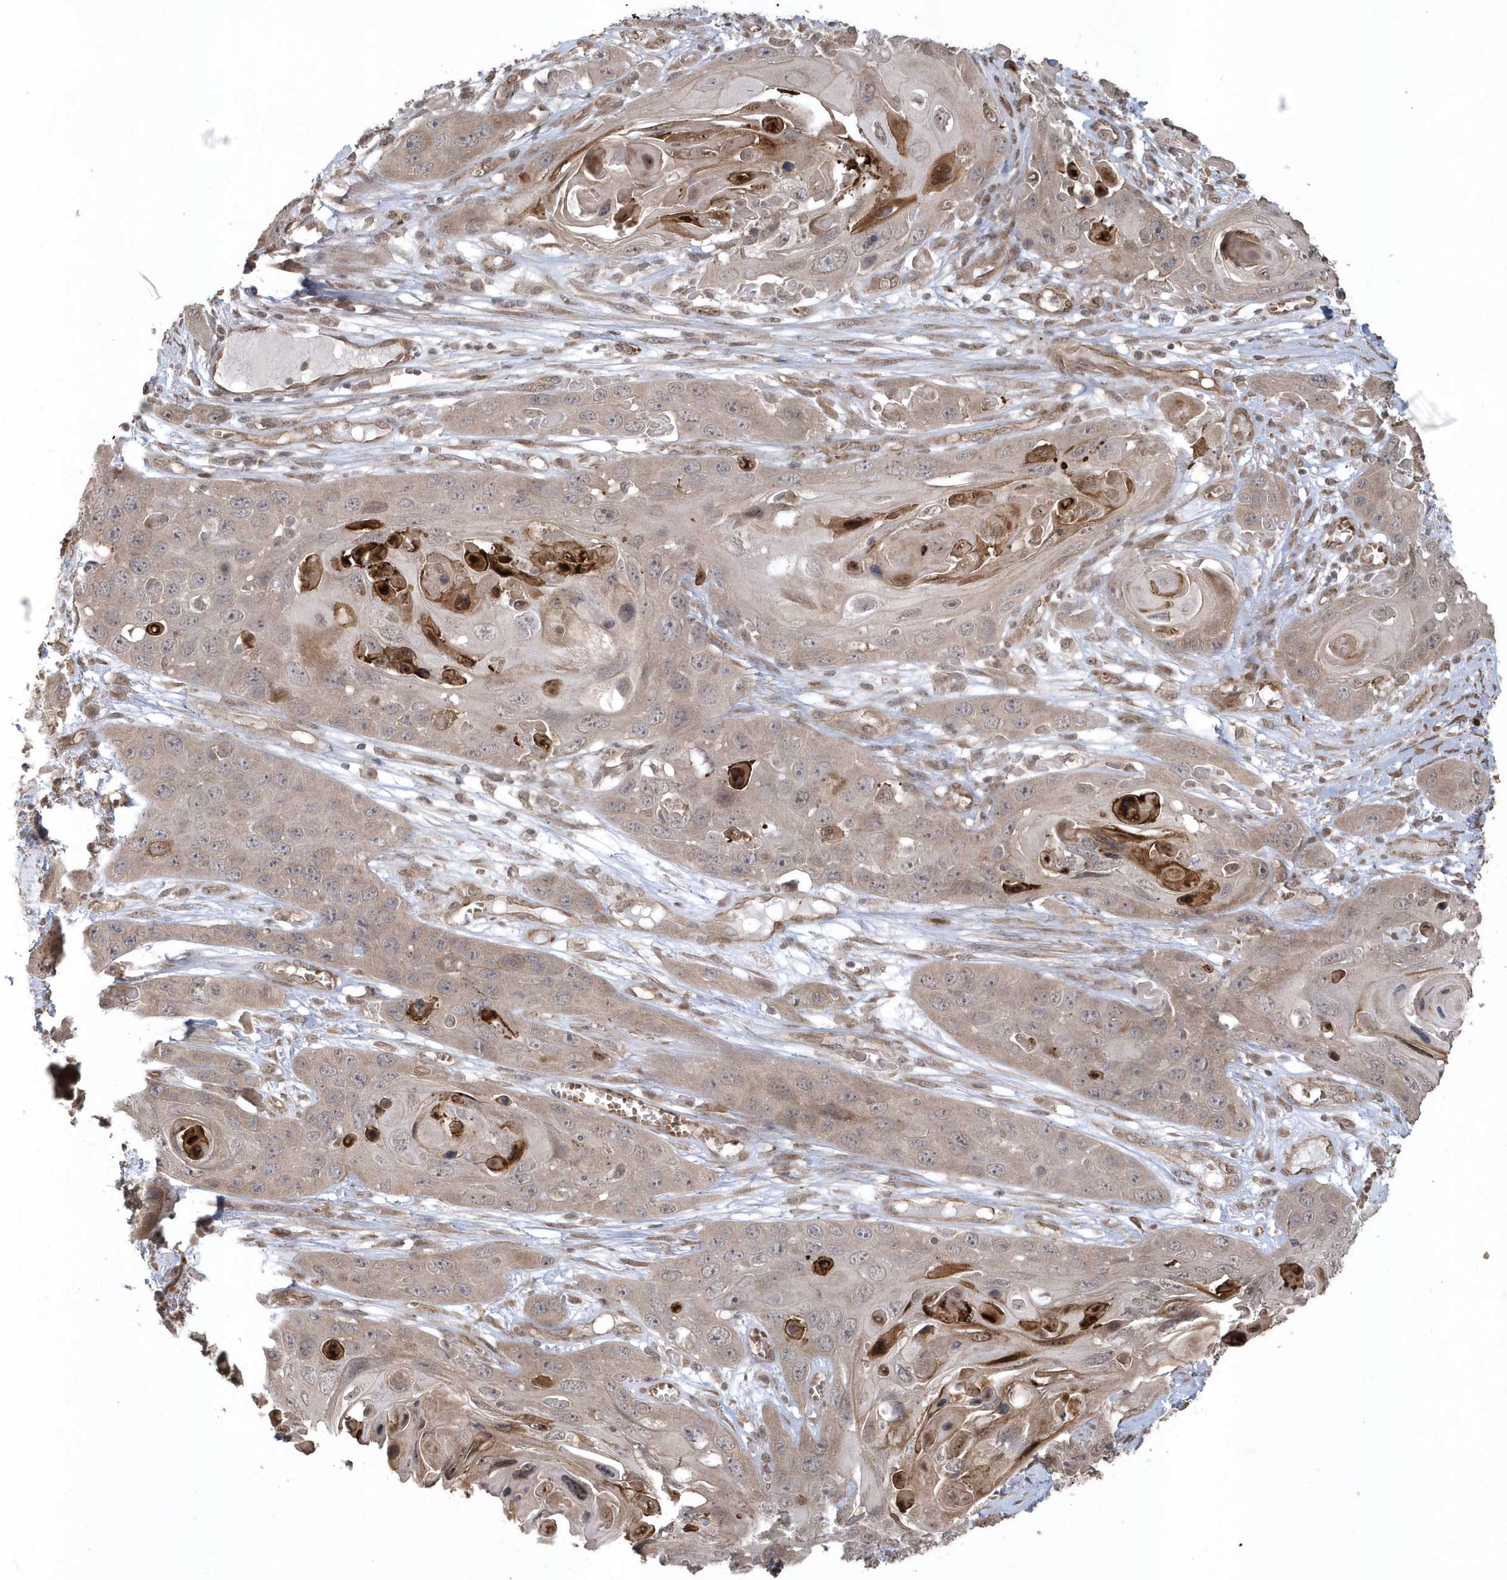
{"staining": {"intensity": "moderate", "quantity": ">75%", "location": "cytoplasmic/membranous"}, "tissue": "skin cancer", "cell_type": "Tumor cells", "image_type": "cancer", "snomed": [{"axis": "morphology", "description": "Squamous cell carcinoma, NOS"}, {"axis": "topography", "description": "Skin"}], "caption": "Skin squamous cell carcinoma tissue displays moderate cytoplasmic/membranous expression in about >75% of tumor cells (IHC, brightfield microscopy, high magnification).", "gene": "HERPUD1", "patient": {"sex": "male", "age": 55}}